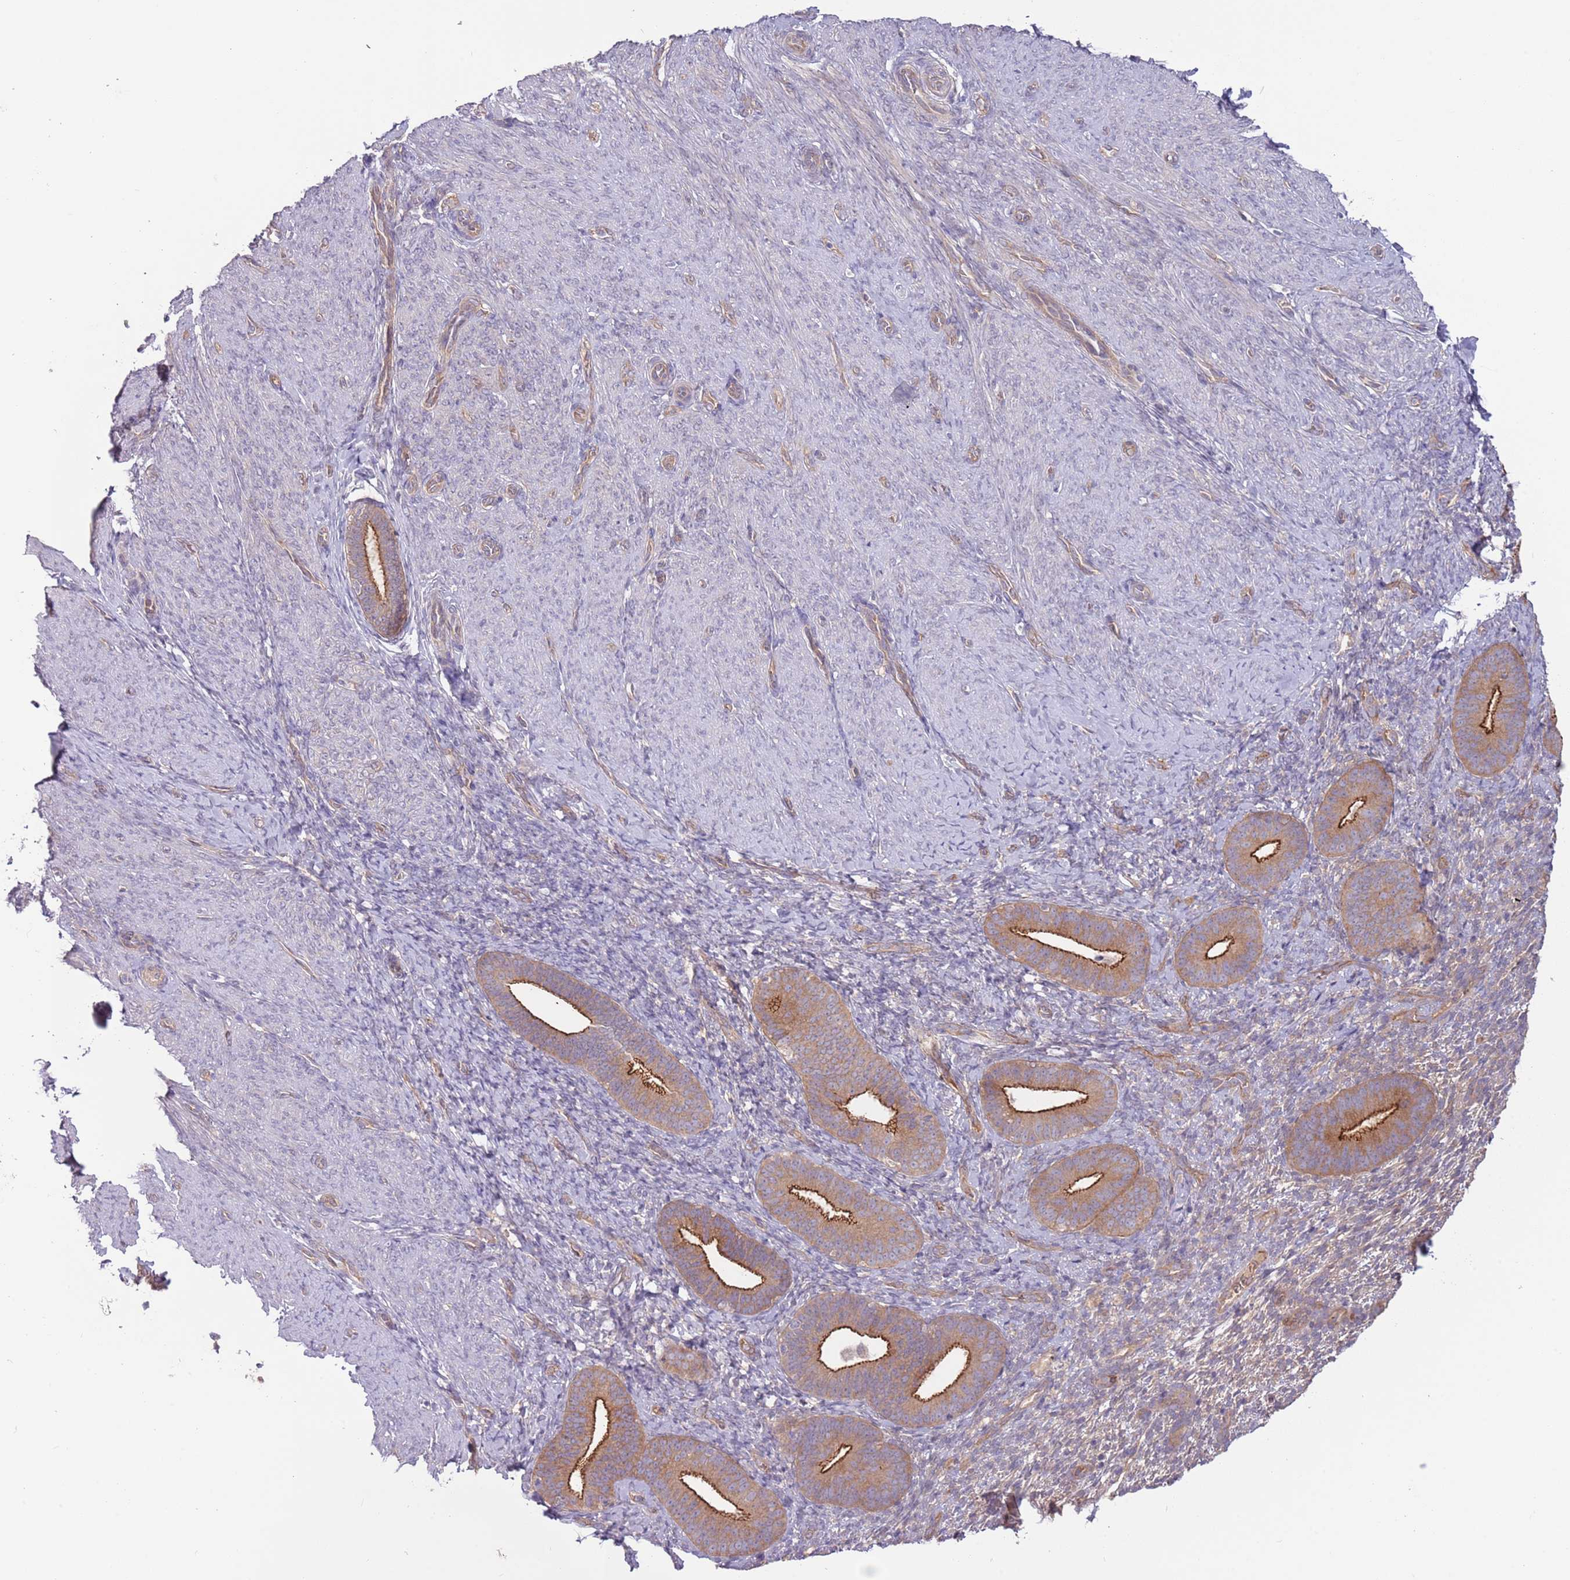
{"staining": {"intensity": "negative", "quantity": "none", "location": "none"}, "tissue": "endometrium", "cell_type": "Cells in endometrial stroma", "image_type": "normal", "snomed": [{"axis": "morphology", "description": "Normal tissue, NOS"}, {"axis": "topography", "description": "Endometrium"}], "caption": "The photomicrograph demonstrates no significant expression in cells in endometrial stroma of endometrium.", "gene": "SAV1", "patient": {"sex": "female", "age": 65}}